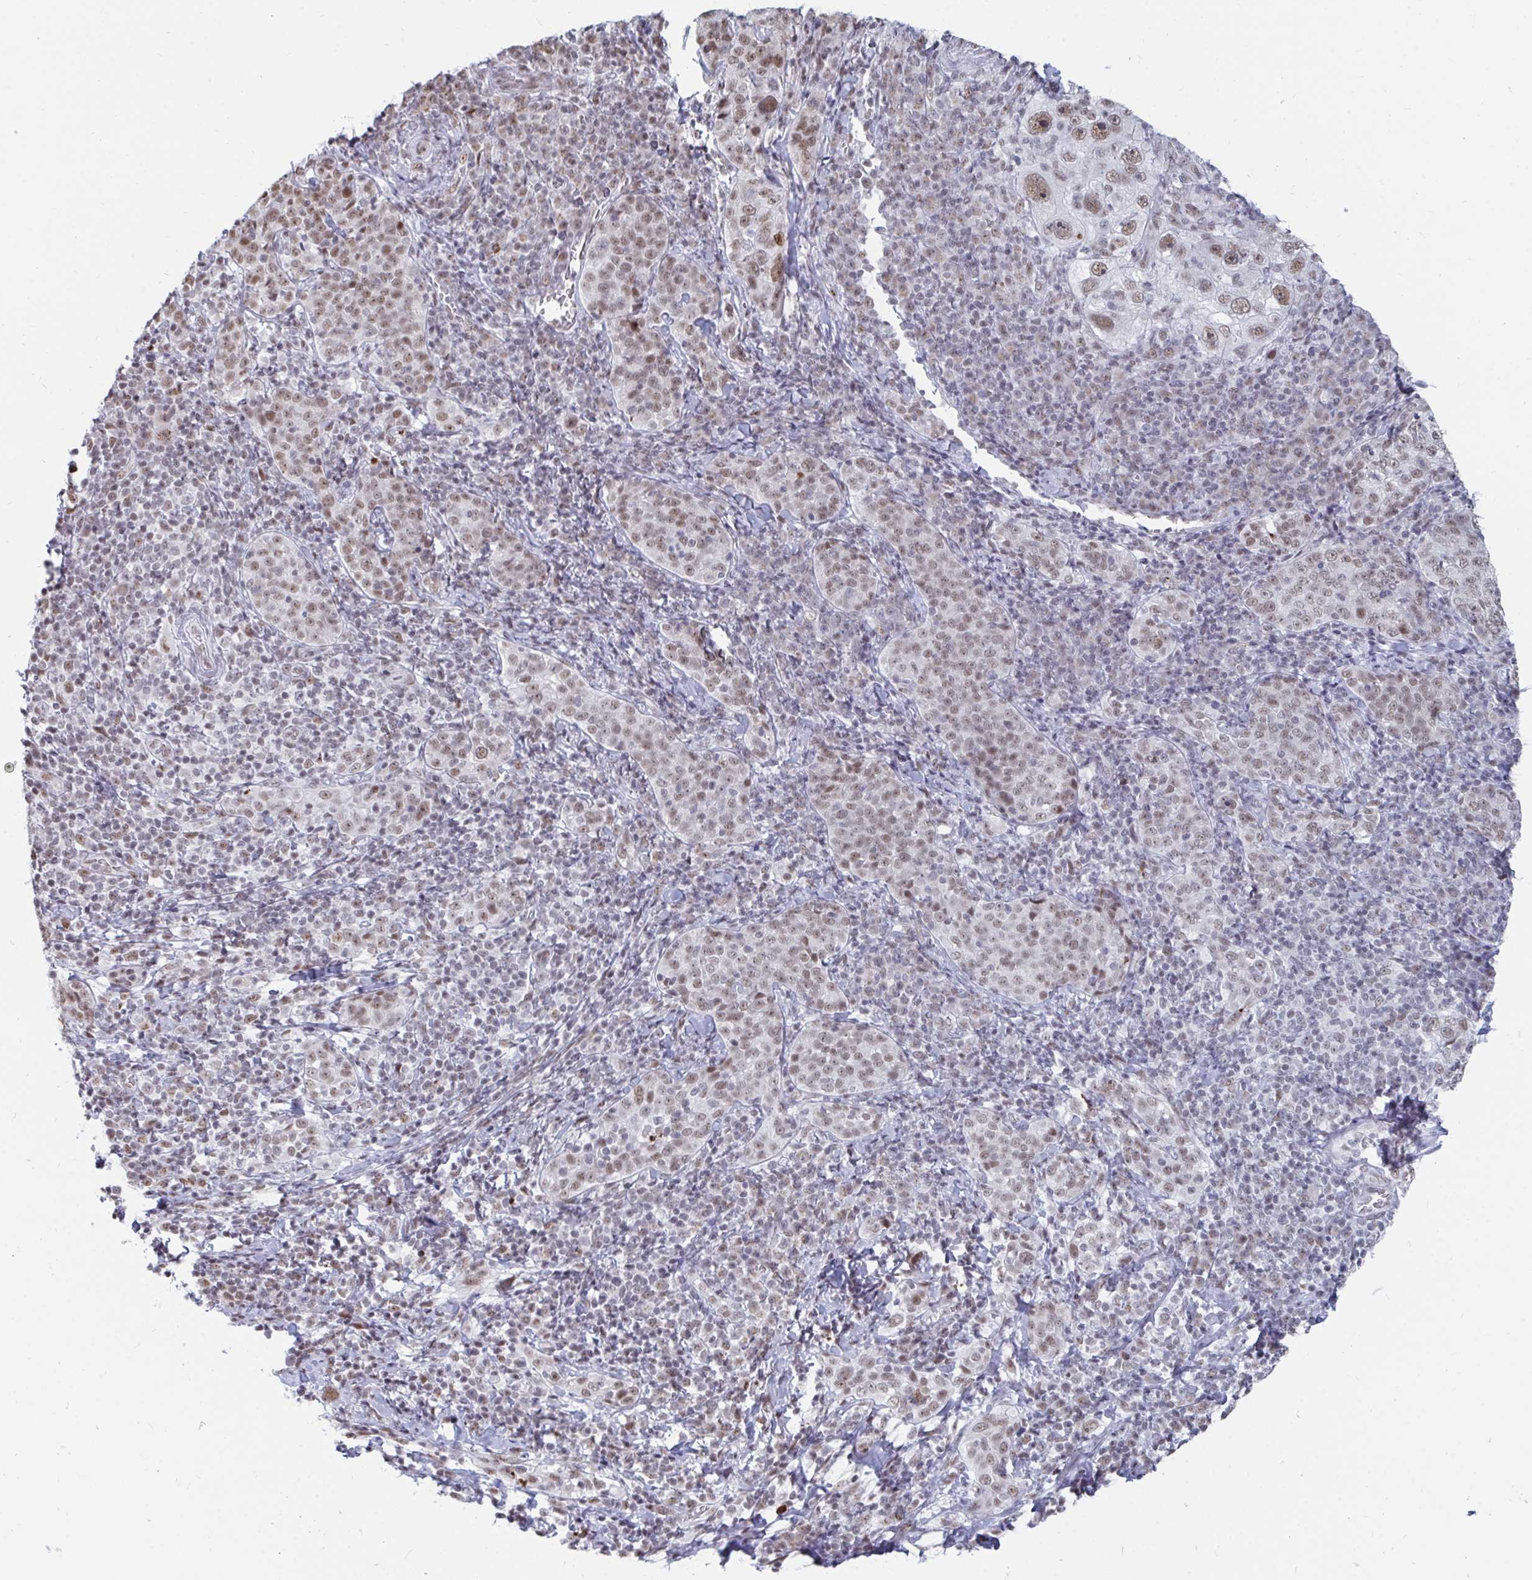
{"staining": {"intensity": "weak", "quantity": ">75%", "location": "nuclear"}, "tissue": "cervical cancer", "cell_type": "Tumor cells", "image_type": "cancer", "snomed": [{"axis": "morphology", "description": "Squamous cell carcinoma, NOS"}, {"axis": "topography", "description": "Cervix"}], "caption": "Cervical cancer stained with a brown dye reveals weak nuclear positive positivity in about >75% of tumor cells.", "gene": "TRIP12", "patient": {"sex": "female", "age": 75}}